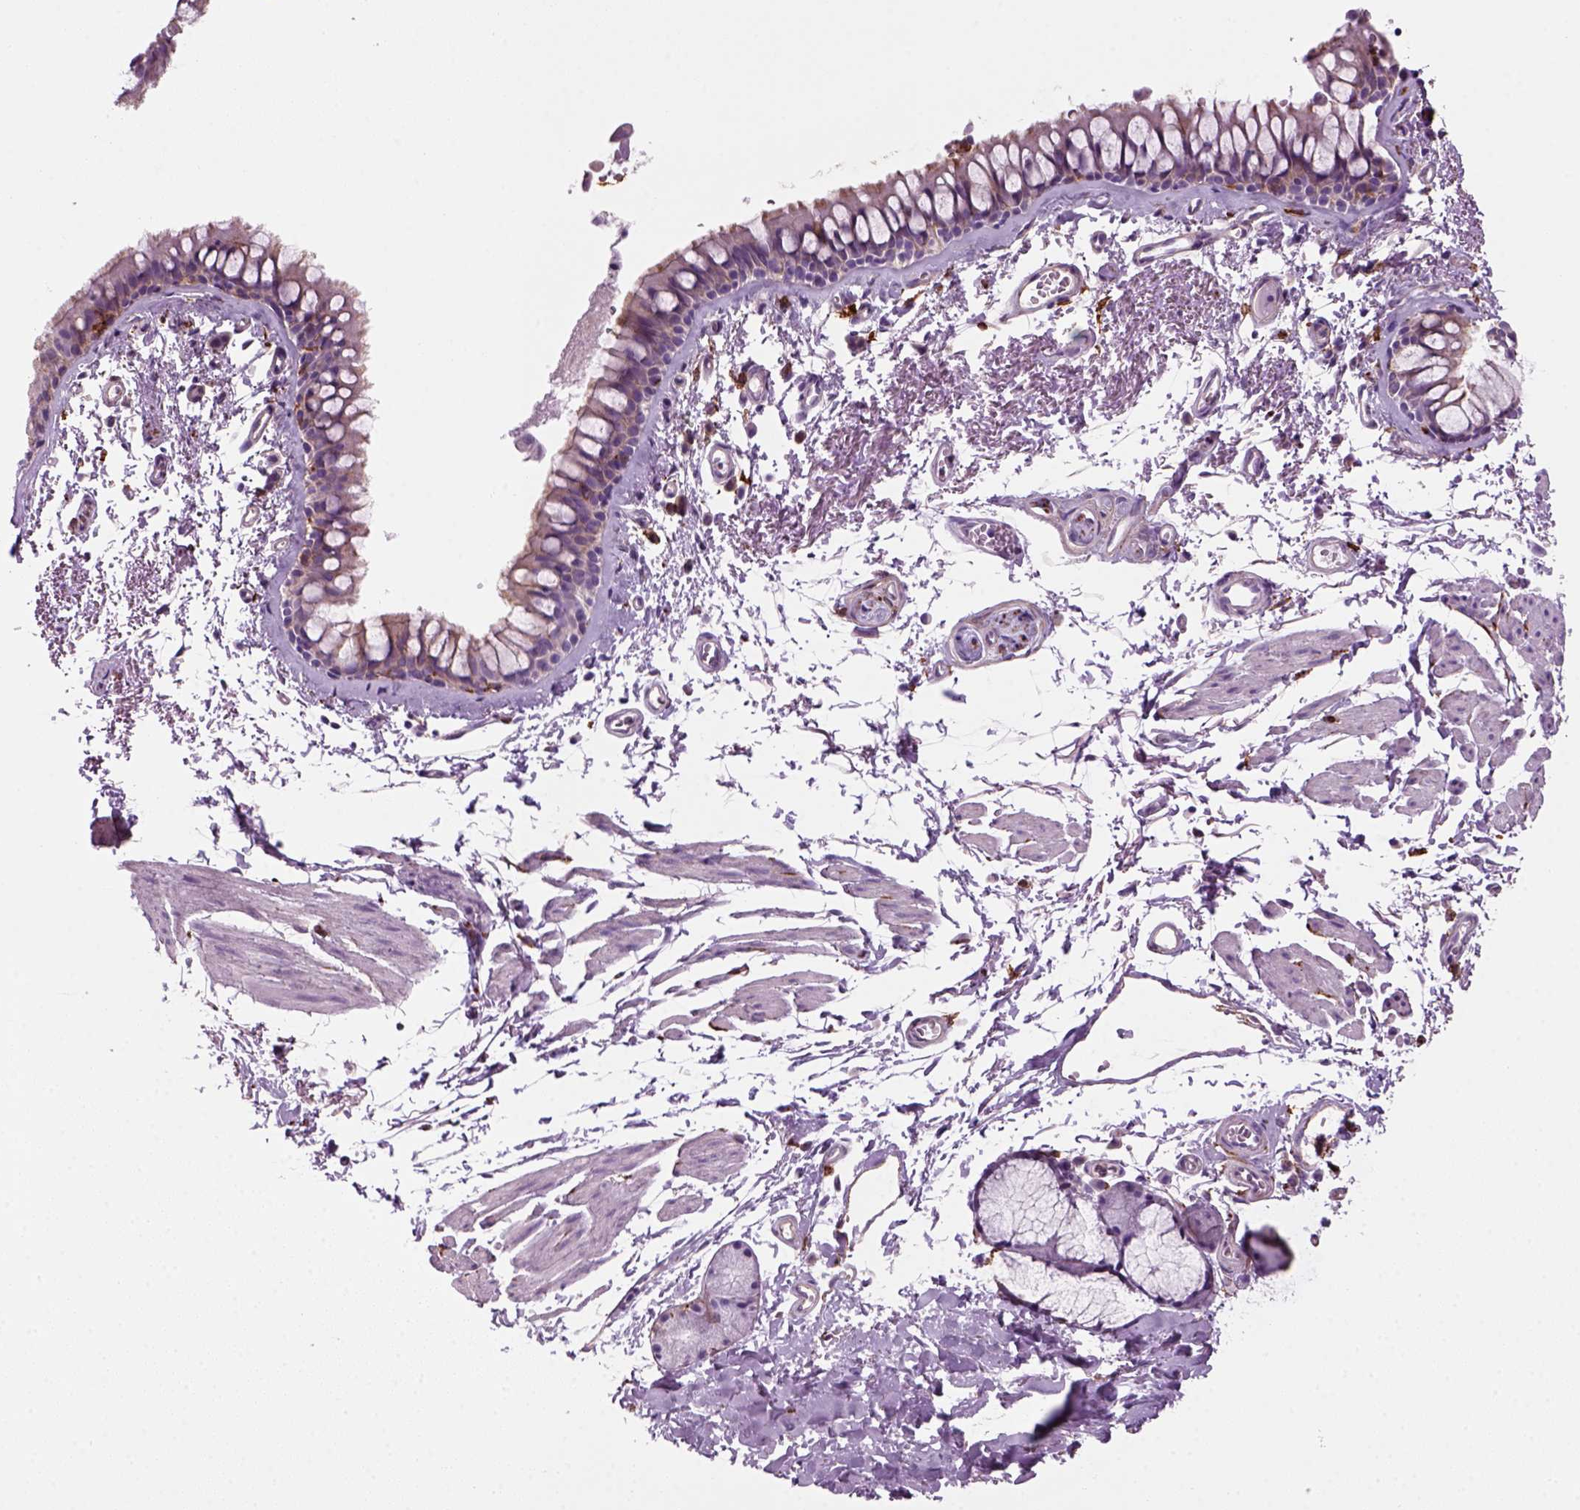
{"staining": {"intensity": "strong", "quantity": ">75%", "location": "cytoplasmic/membranous"}, "tissue": "bronchus", "cell_type": "Respiratory epithelial cells", "image_type": "normal", "snomed": [{"axis": "morphology", "description": "Normal tissue, NOS"}, {"axis": "topography", "description": "Cartilage tissue"}, {"axis": "topography", "description": "Bronchus"}], "caption": "An immunohistochemistry (IHC) image of unremarkable tissue is shown. Protein staining in brown labels strong cytoplasmic/membranous positivity in bronchus within respiratory epithelial cells.", "gene": "MARCKS", "patient": {"sex": "female", "age": 79}}